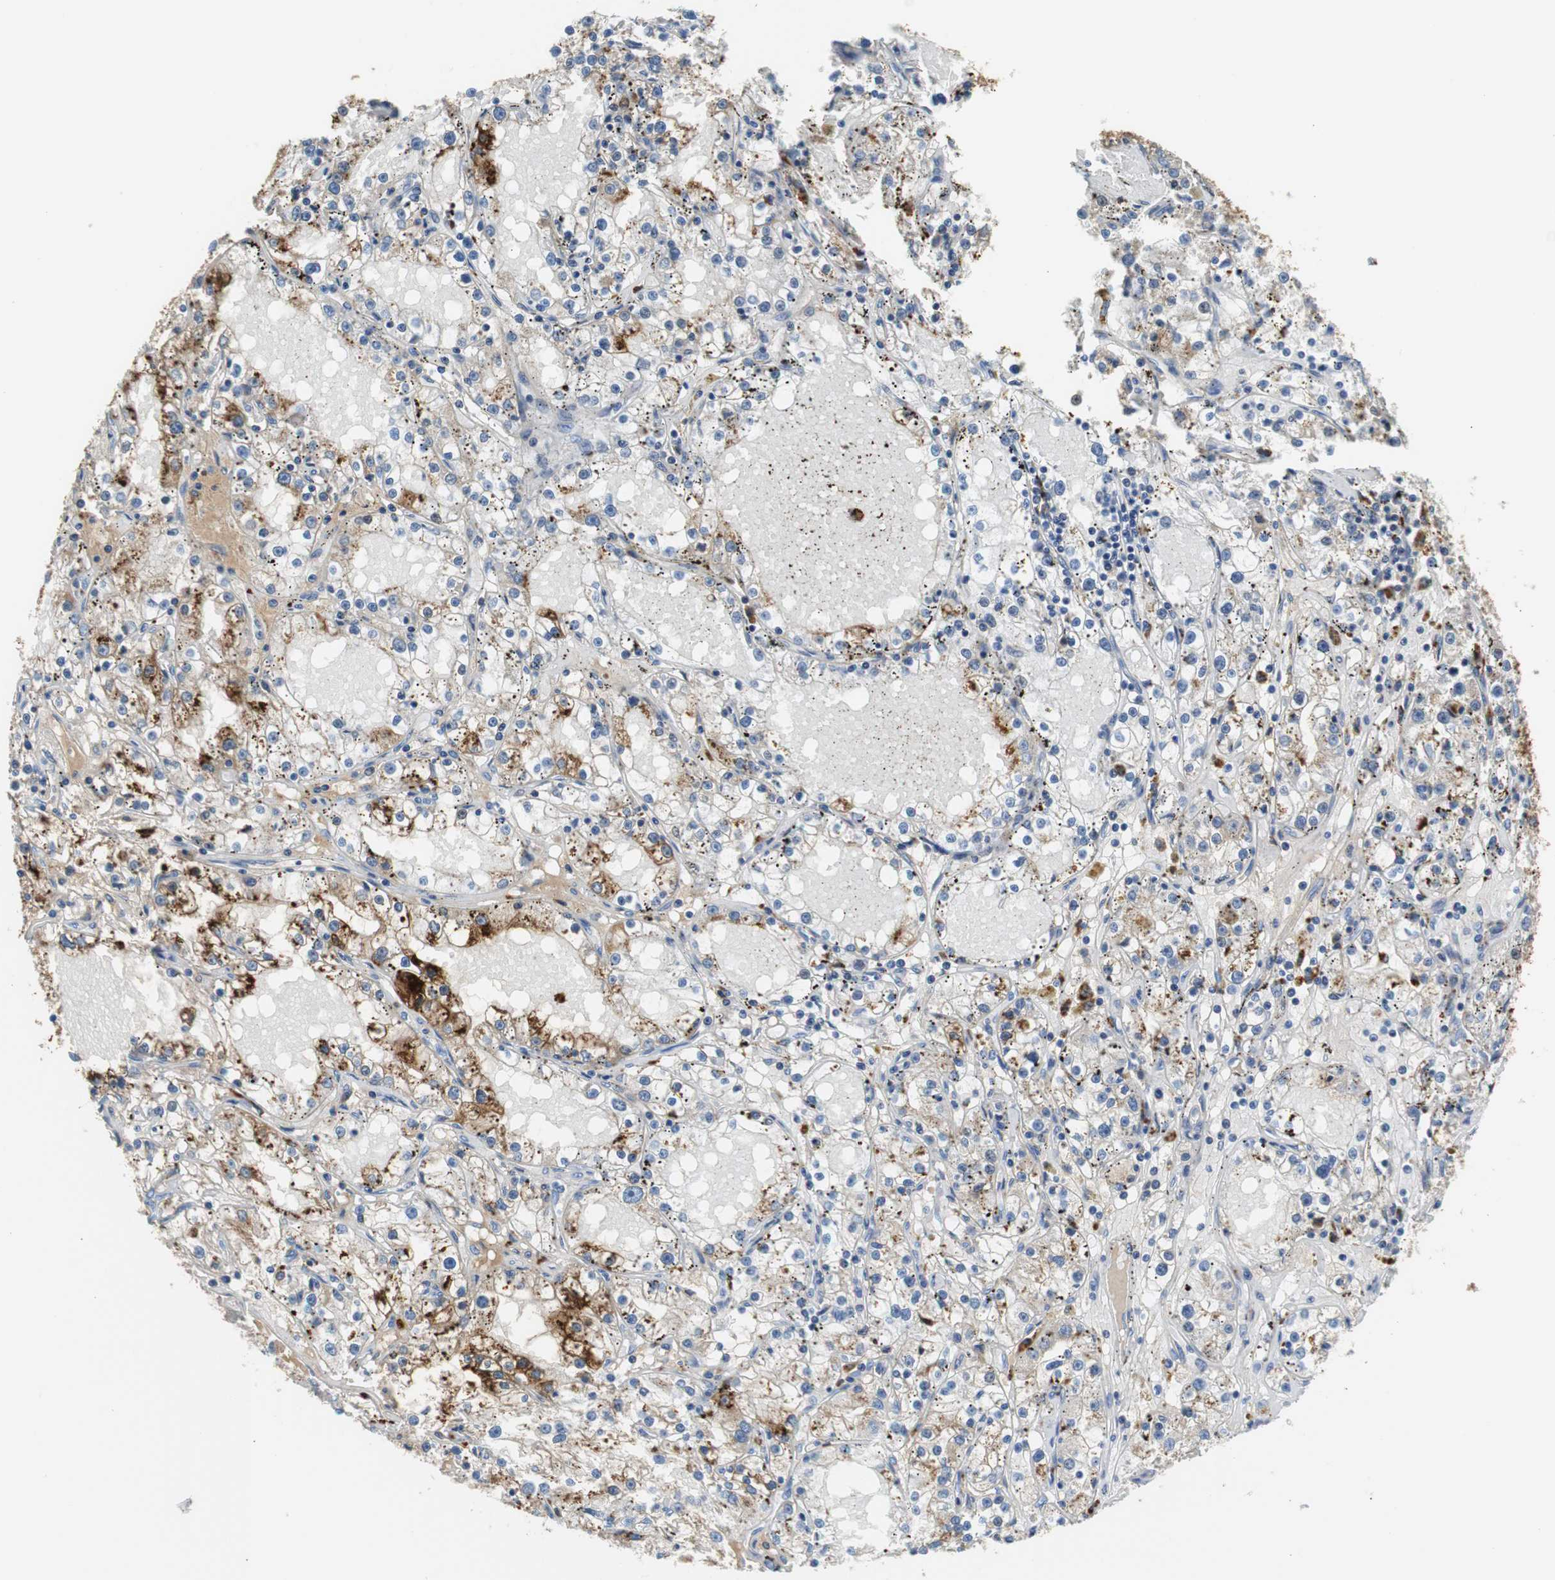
{"staining": {"intensity": "negative", "quantity": "none", "location": "none"}, "tissue": "renal cancer", "cell_type": "Tumor cells", "image_type": "cancer", "snomed": [{"axis": "morphology", "description": "Adenocarcinoma, NOS"}, {"axis": "topography", "description": "Kidney"}], "caption": "The histopathology image demonstrates no significant positivity in tumor cells of renal cancer.", "gene": "APCS", "patient": {"sex": "male", "age": 56}}